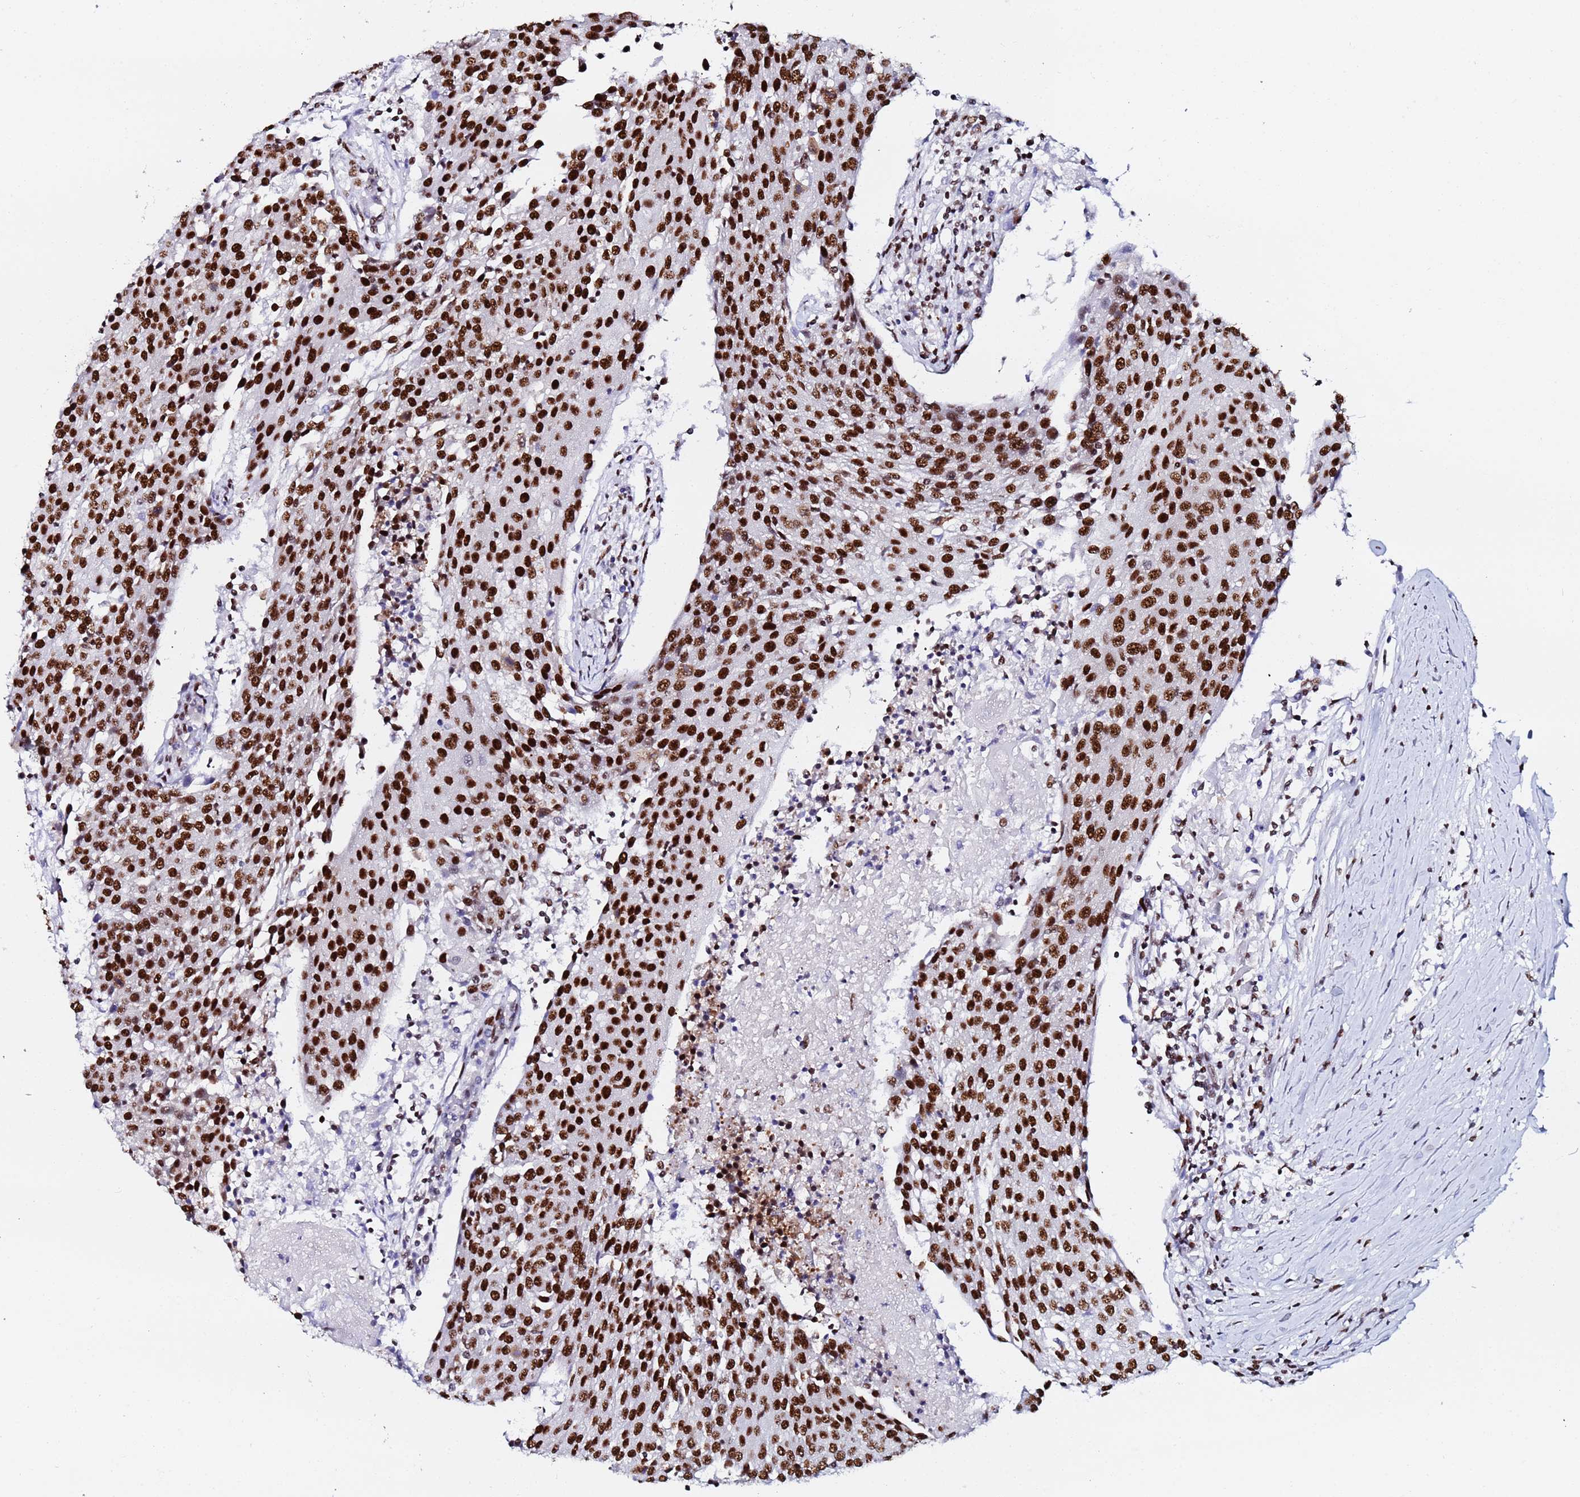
{"staining": {"intensity": "strong", "quantity": ">75%", "location": "nuclear"}, "tissue": "urothelial cancer", "cell_type": "Tumor cells", "image_type": "cancer", "snomed": [{"axis": "morphology", "description": "Urothelial carcinoma, High grade"}, {"axis": "topography", "description": "Urinary bladder"}], "caption": "Brown immunohistochemical staining in human urothelial carcinoma (high-grade) reveals strong nuclear expression in about >75% of tumor cells.", "gene": "SNRPA1", "patient": {"sex": "female", "age": 85}}